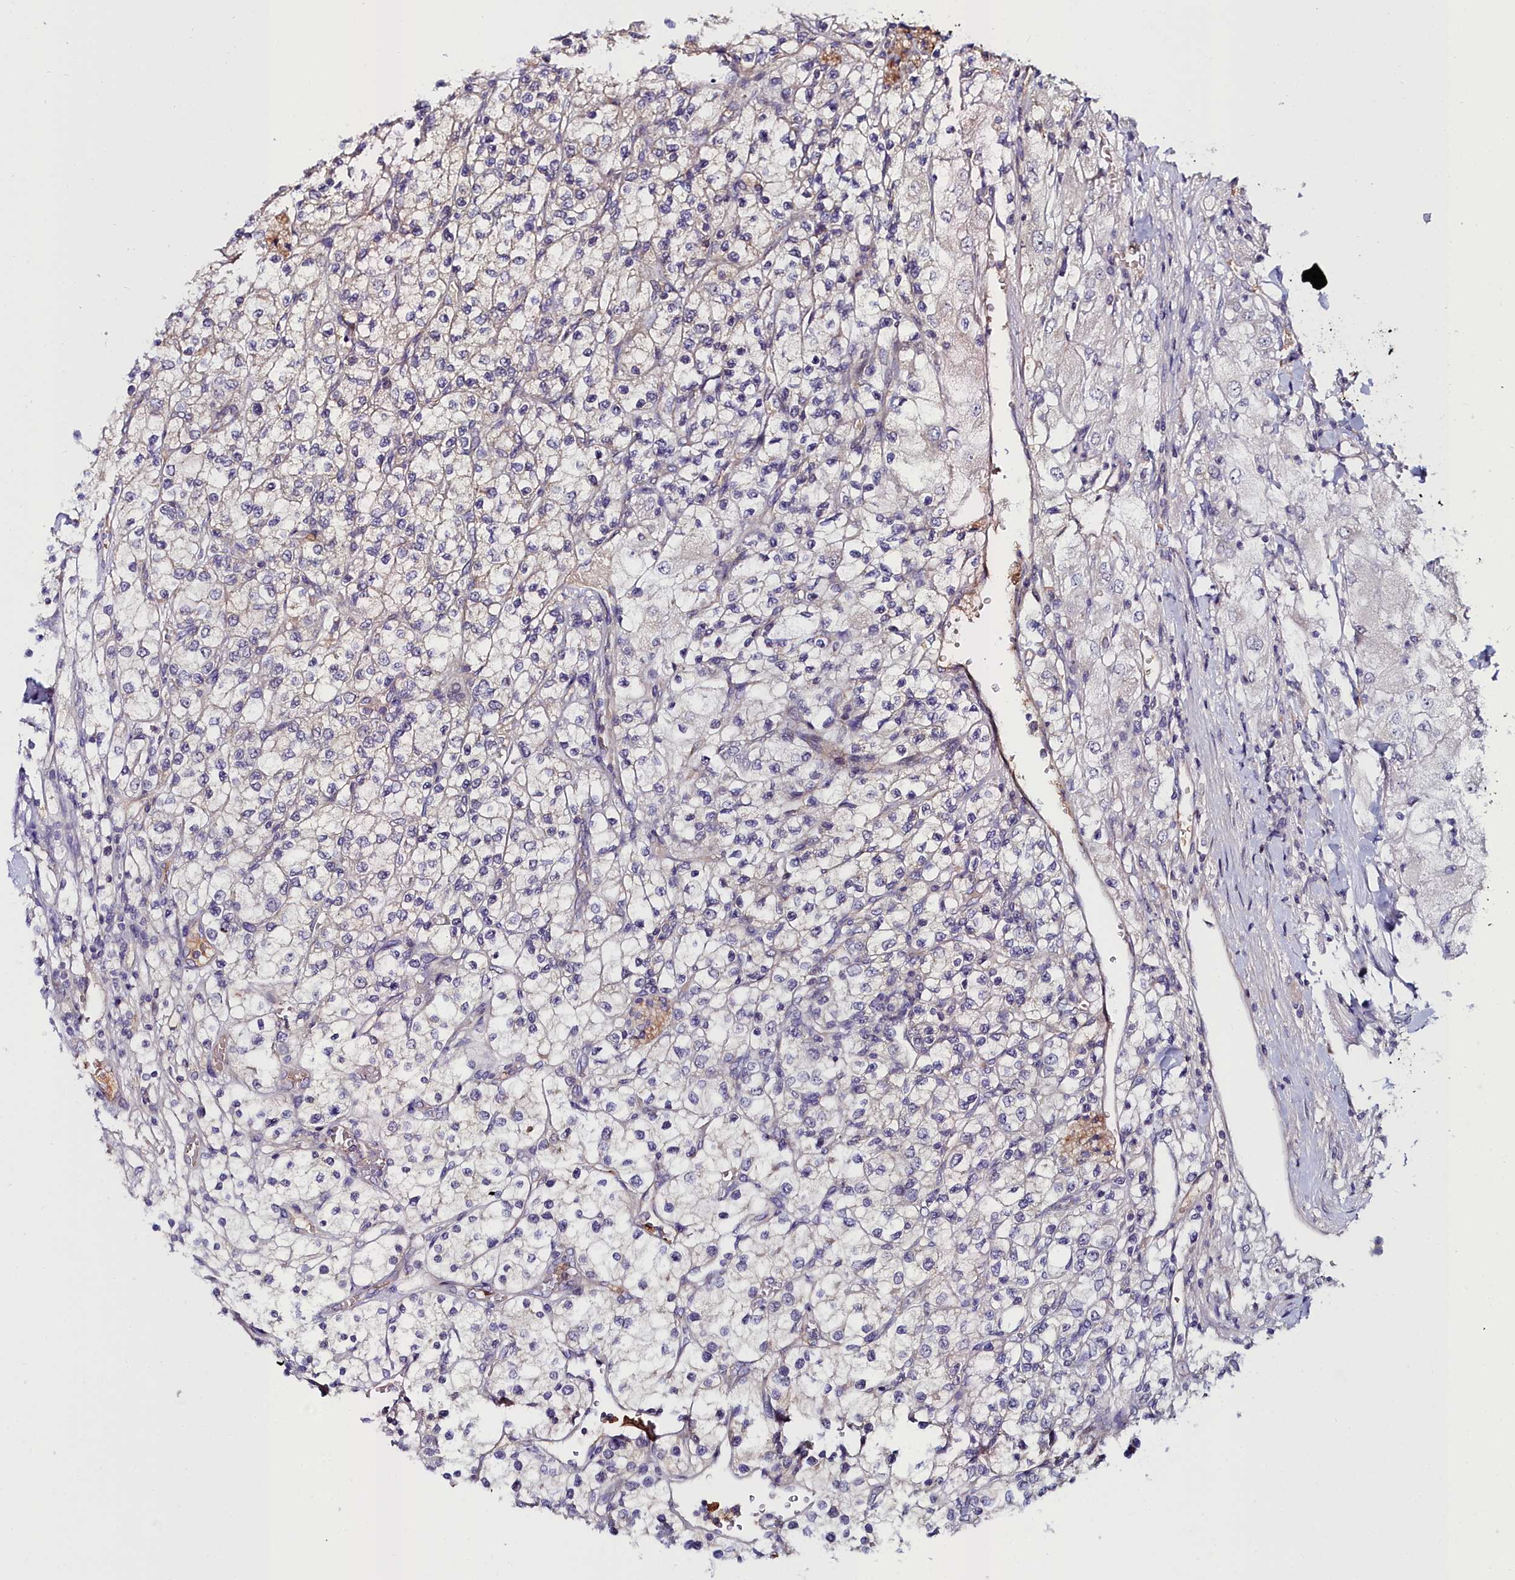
{"staining": {"intensity": "negative", "quantity": "none", "location": "none"}, "tissue": "renal cancer", "cell_type": "Tumor cells", "image_type": "cancer", "snomed": [{"axis": "morphology", "description": "Adenocarcinoma, NOS"}, {"axis": "topography", "description": "Kidney"}], "caption": "Protein analysis of renal cancer reveals no significant positivity in tumor cells.", "gene": "KCTD18", "patient": {"sex": "male", "age": 80}}